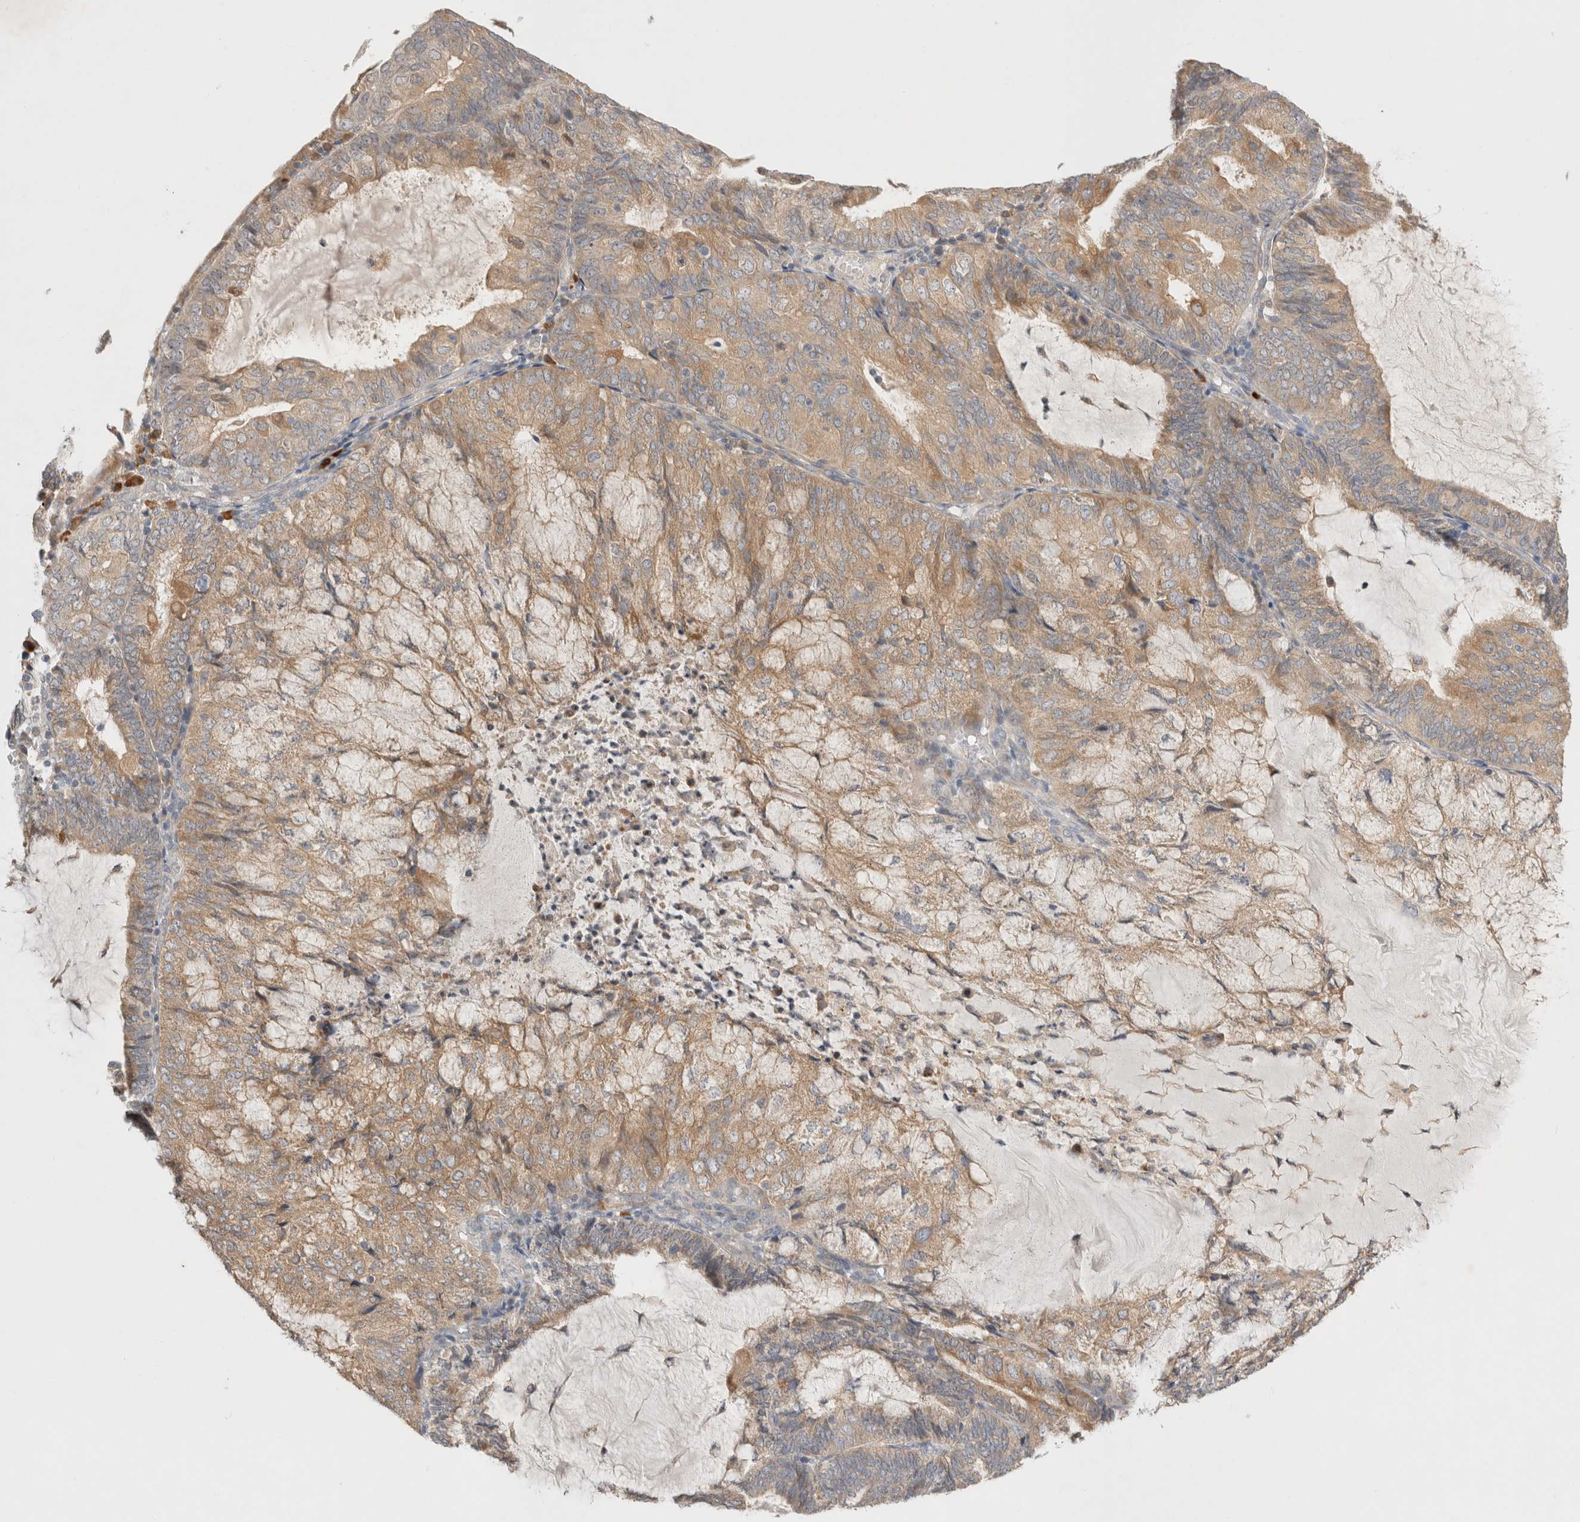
{"staining": {"intensity": "moderate", "quantity": ">75%", "location": "cytoplasmic/membranous"}, "tissue": "endometrial cancer", "cell_type": "Tumor cells", "image_type": "cancer", "snomed": [{"axis": "morphology", "description": "Adenocarcinoma, NOS"}, {"axis": "topography", "description": "Endometrium"}], "caption": "DAB (3,3'-diaminobenzidine) immunohistochemical staining of human adenocarcinoma (endometrial) displays moderate cytoplasmic/membranous protein expression in approximately >75% of tumor cells.", "gene": "NEDD4L", "patient": {"sex": "female", "age": 81}}